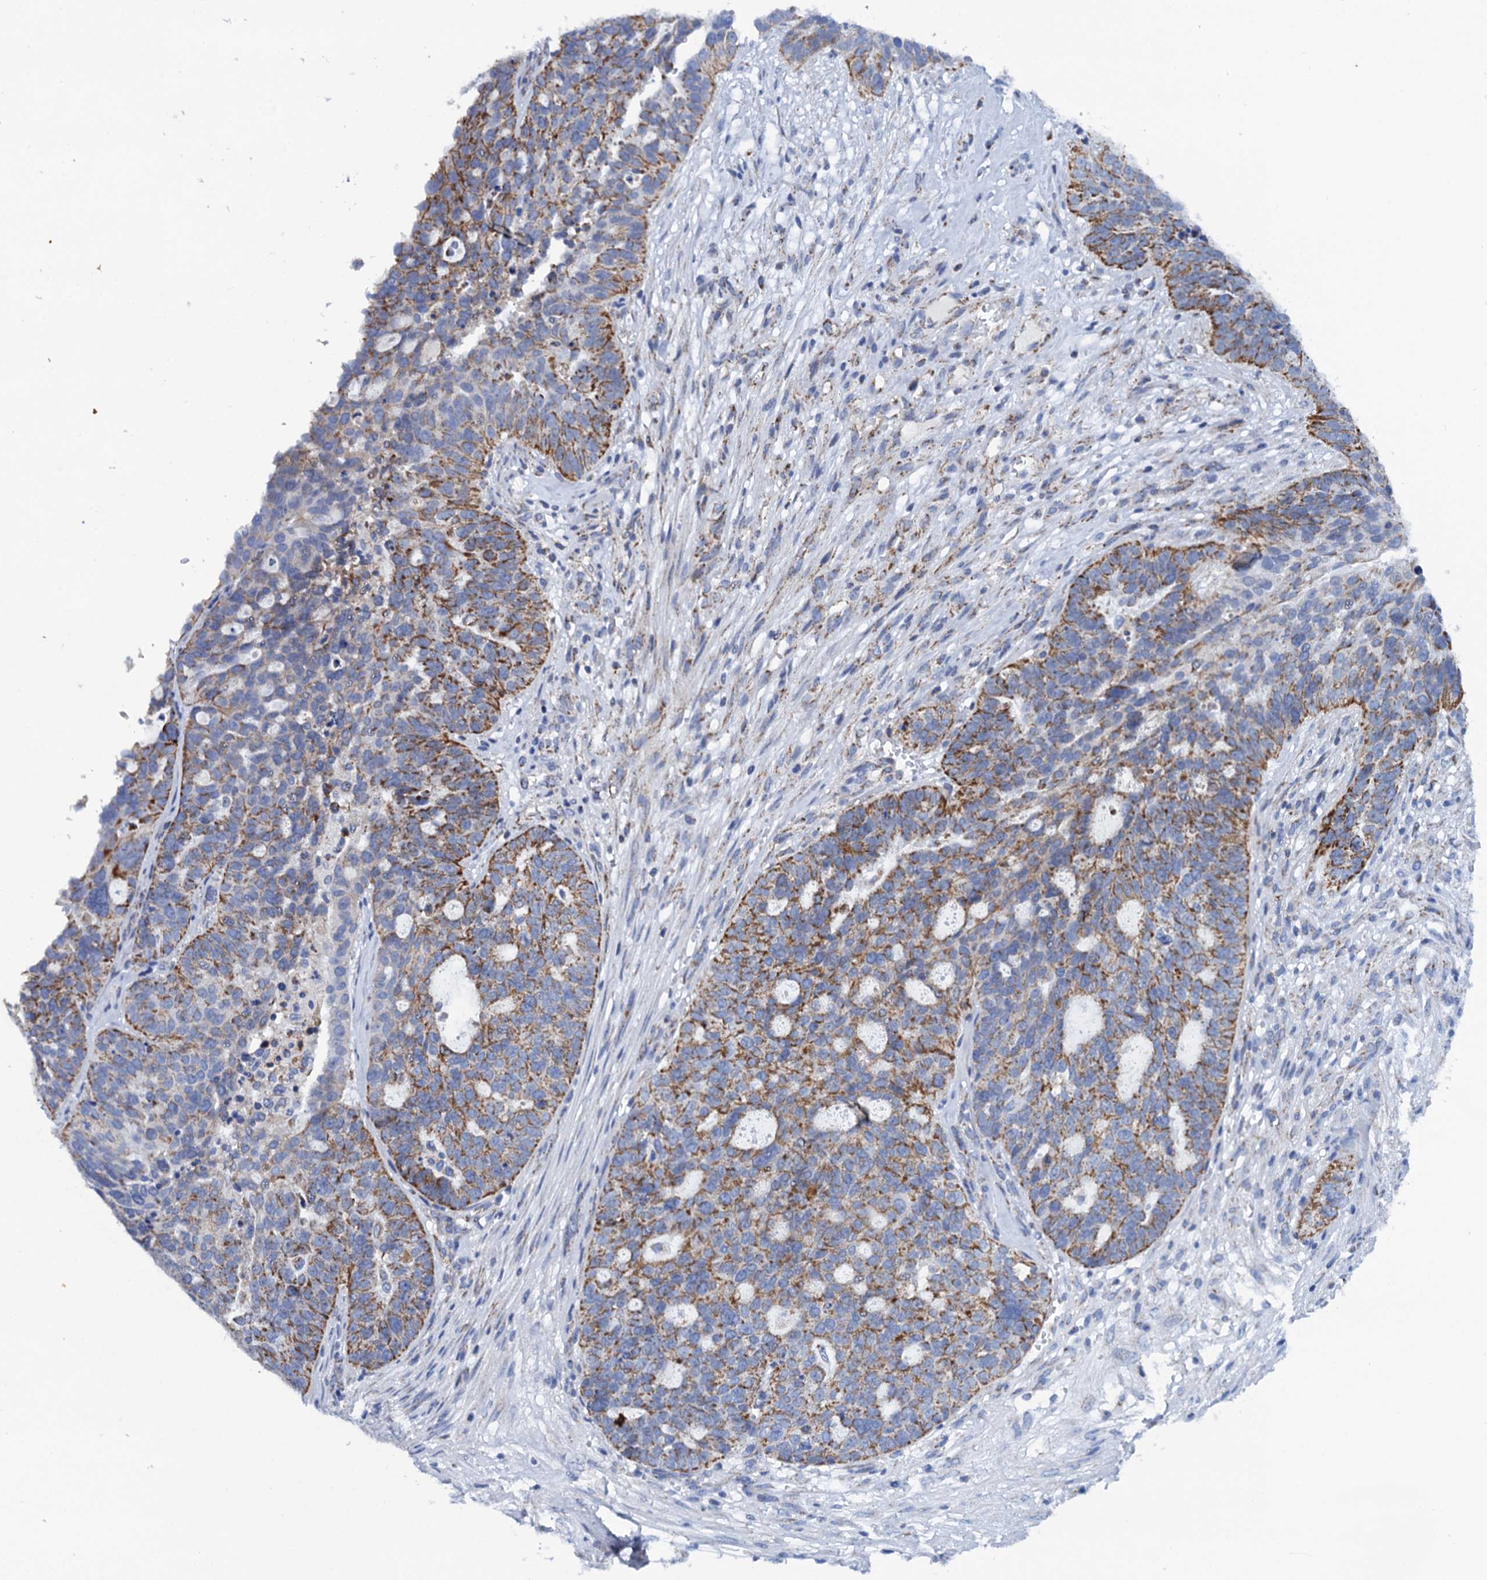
{"staining": {"intensity": "moderate", "quantity": ">75%", "location": "cytoplasmic/membranous"}, "tissue": "ovarian cancer", "cell_type": "Tumor cells", "image_type": "cancer", "snomed": [{"axis": "morphology", "description": "Cystadenocarcinoma, serous, NOS"}, {"axis": "topography", "description": "Ovary"}], "caption": "Ovarian serous cystadenocarcinoma stained with DAB (3,3'-diaminobenzidine) IHC exhibits medium levels of moderate cytoplasmic/membranous staining in about >75% of tumor cells. (DAB (3,3'-diaminobenzidine) = brown stain, brightfield microscopy at high magnification).", "gene": "PTCD3", "patient": {"sex": "female", "age": 59}}